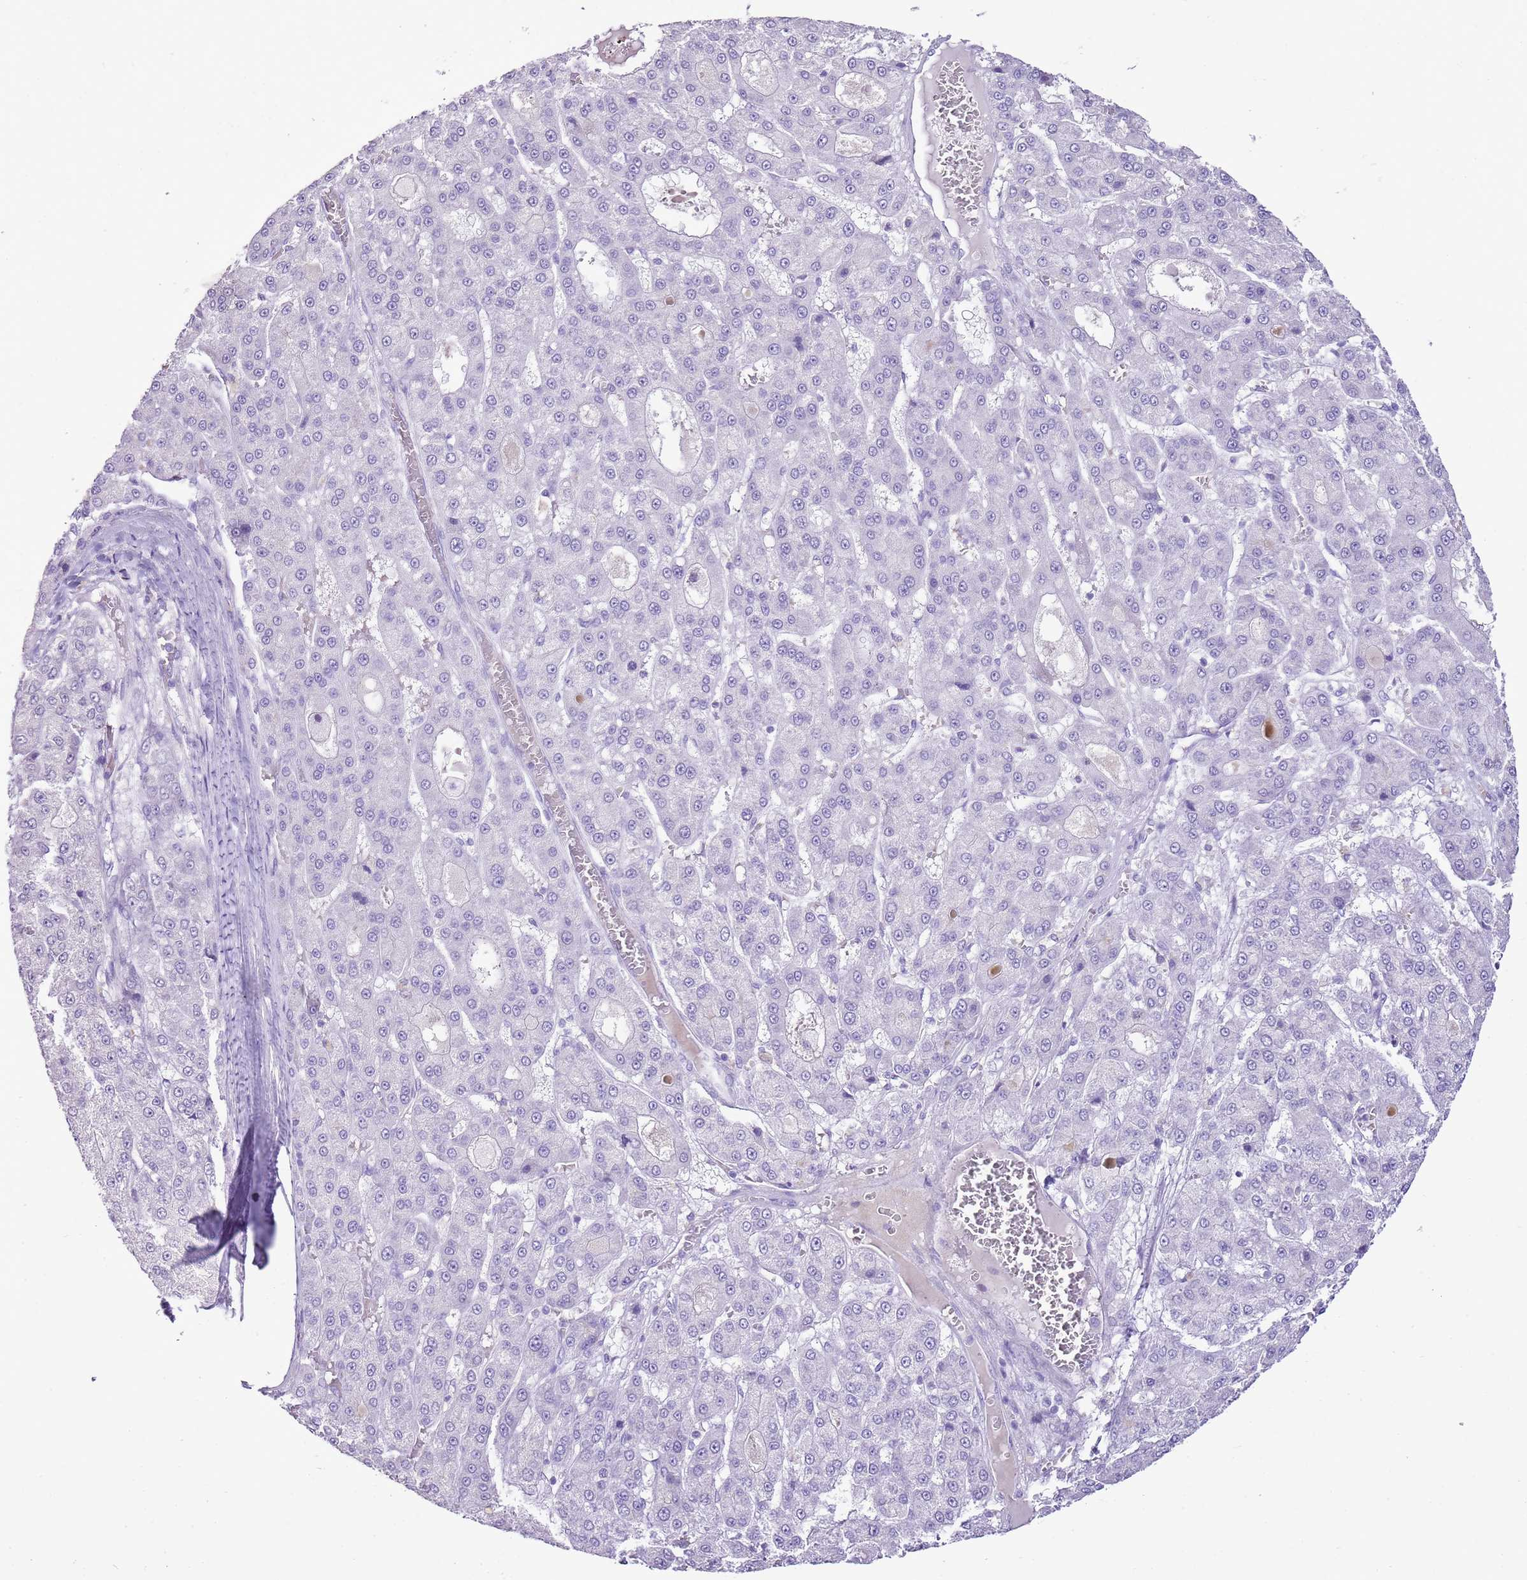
{"staining": {"intensity": "negative", "quantity": "none", "location": "none"}, "tissue": "liver cancer", "cell_type": "Tumor cells", "image_type": "cancer", "snomed": [{"axis": "morphology", "description": "Carcinoma, Hepatocellular, NOS"}, {"axis": "topography", "description": "Liver"}], "caption": "This micrograph is of hepatocellular carcinoma (liver) stained with immunohistochemistry (IHC) to label a protein in brown with the nuclei are counter-stained blue. There is no staining in tumor cells.", "gene": "XPO7", "patient": {"sex": "male", "age": 70}}